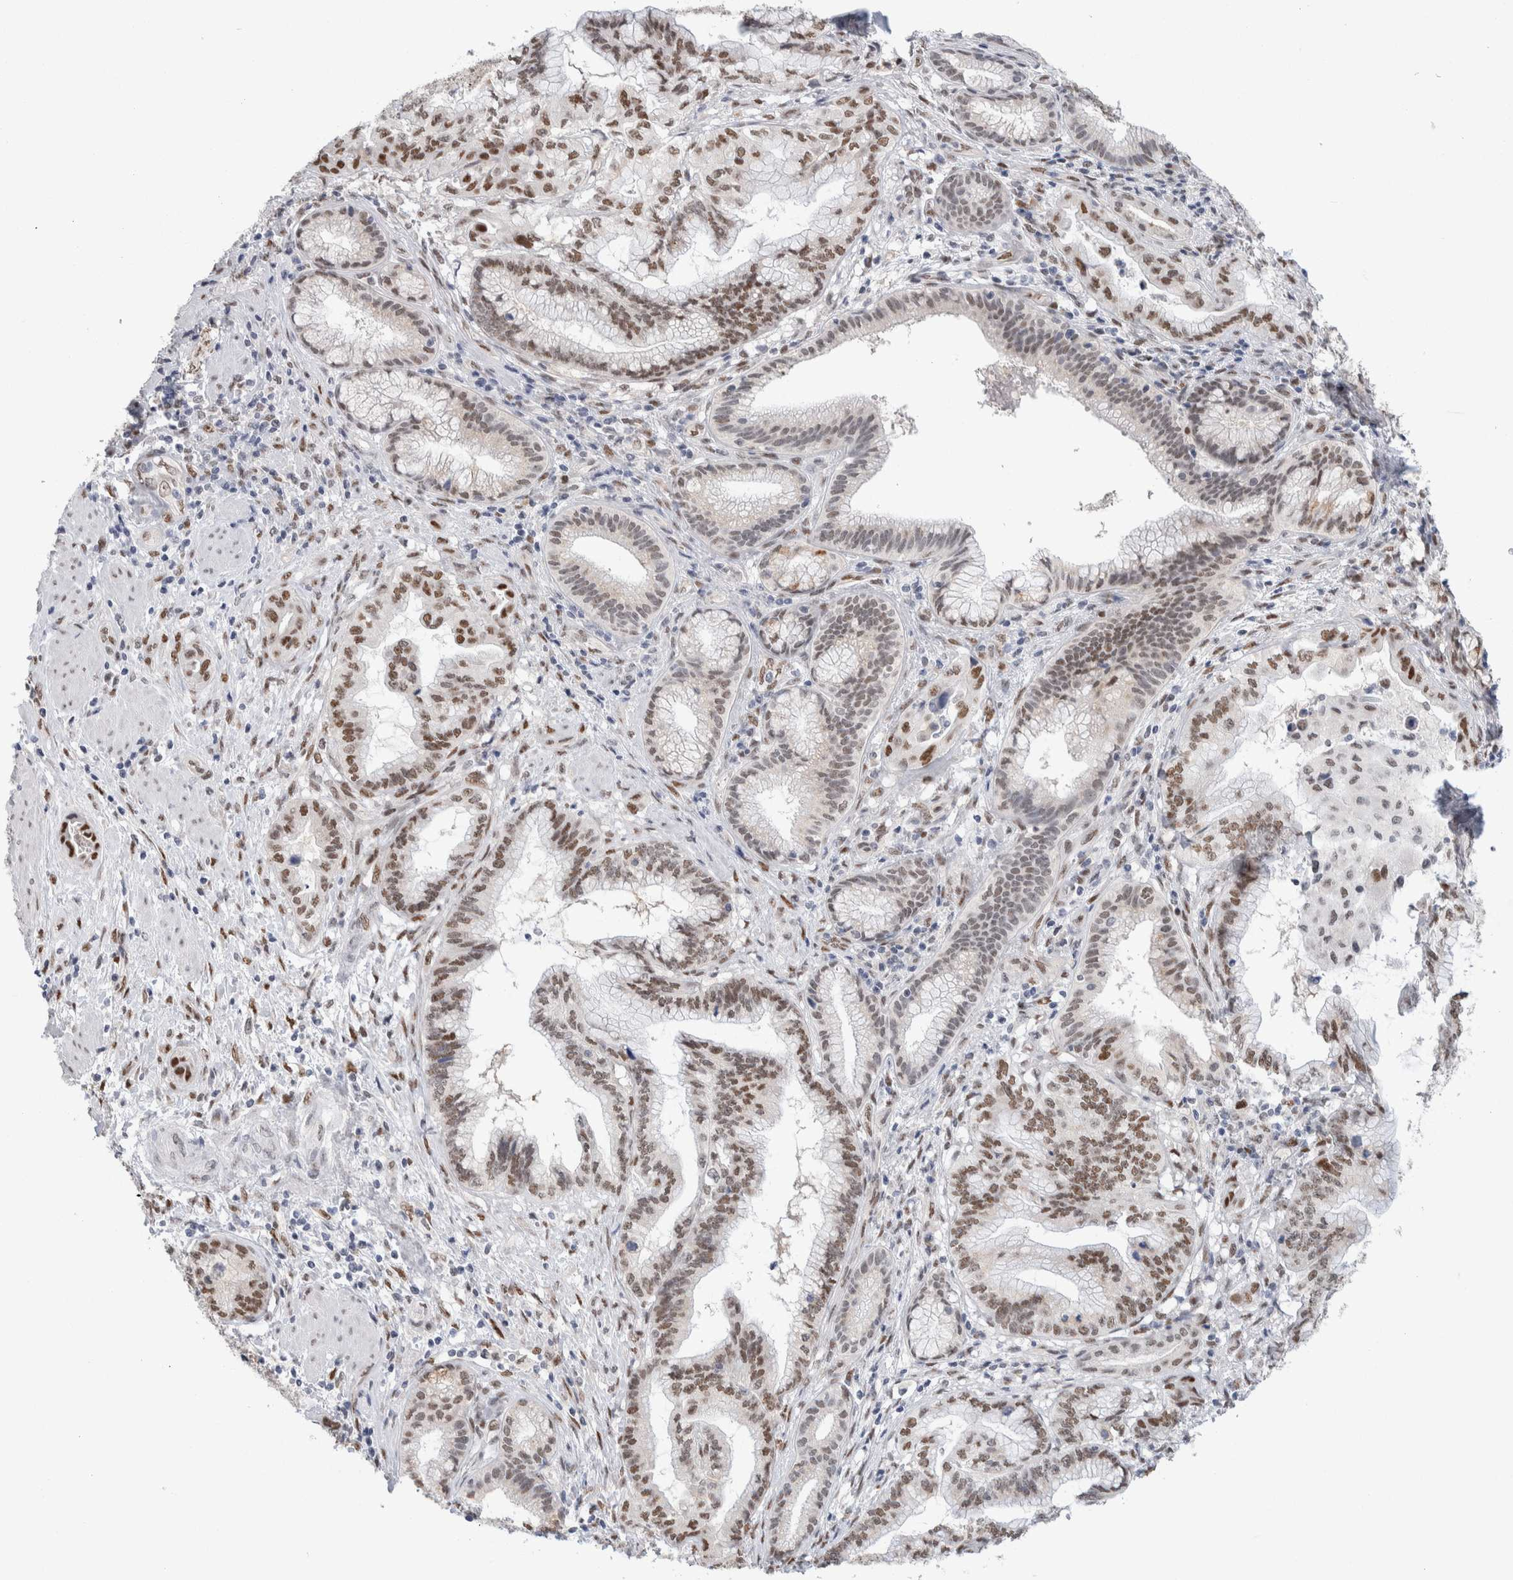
{"staining": {"intensity": "moderate", "quantity": ">75%", "location": "nuclear"}, "tissue": "pancreatic cancer", "cell_type": "Tumor cells", "image_type": "cancer", "snomed": [{"axis": "morphology", "description": "Adenocarcinoma, NOS"}, {"axis": "topography", "description": "Pancreas"}], "caption": "This photomicrograph demonstrates immunohistochemistry staining of human adenocarcinoma (pancreatic), with medium moderate nuclear staining in about >75% of tumor cells.", "gene": "PRMT1", "patient": {"sex": "female", "age": 64}}